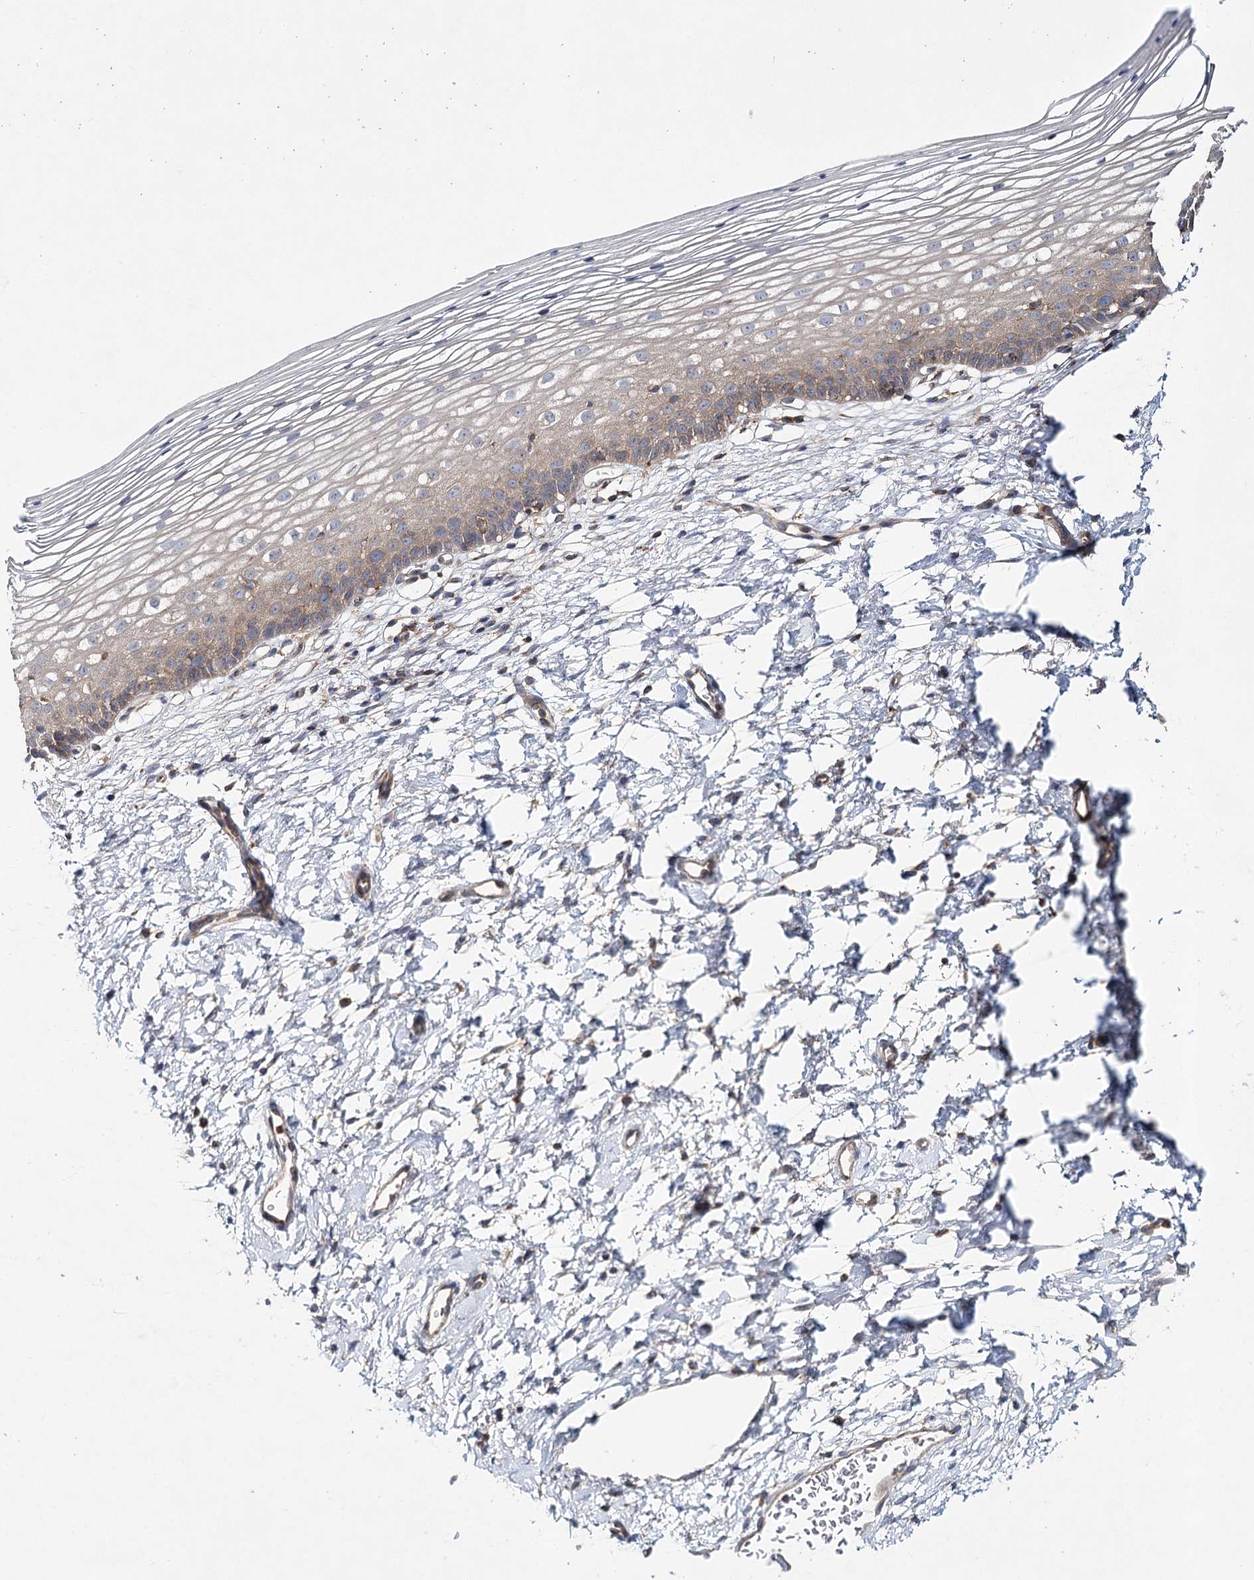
{"staining": {"intensity": "moderate", "quantity": ">75%", "location": "cytoplasmic/membranous"}, "tissue": "cervix", "cell_type": "Glandular cells", "image_type": "normal", "snomed": [{"axis": "morphology", "description": "Normal tissue, NOS"}, {"axis": "topography", "description": "Cervix"}], "caption": "High-power microscopy captured an immunohistochemistry photomicrograph of normal cervix, revealing moderate cytoplasmic/membranous expression in approximately >75% of glandular cells. Immunohistochemistry (ihc) stains the protein in brown and the nuclei are stained blue.", "gene": "ABRAXAS2", "patient": {"sex": "female", "age": 72}}